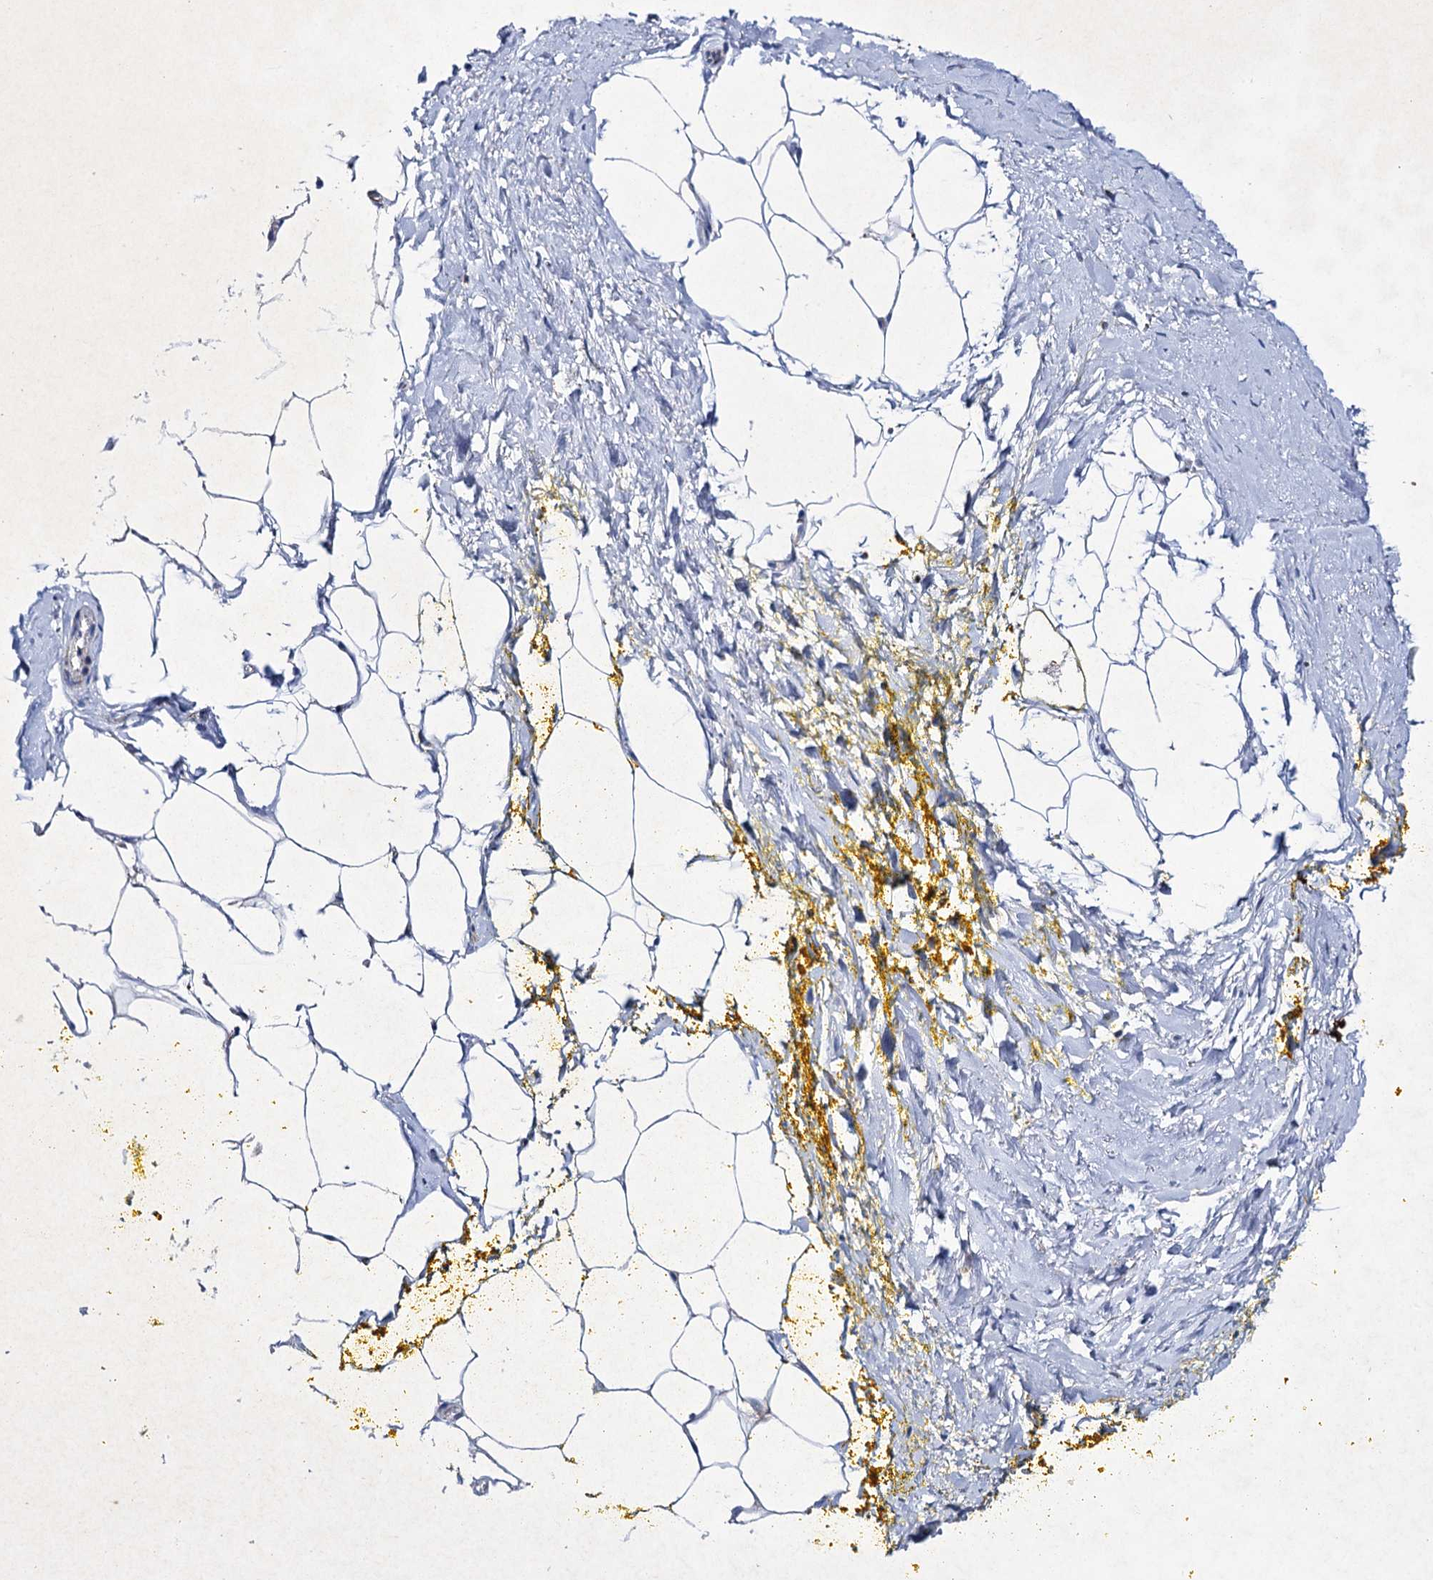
{"staining": {"intensity": "negative", "quantity": "none", "location": "none"}, "tissue": "adipose tissue", "cell_type": "Adipocytes", "image_type": "normal", "snomed": [{"axis": "morphology", "description": "Normal tissue, NOS"}, {"axis": "morphology", "description": "Adenocarcinoma, Low grade"}, {"axis": "topography", "description": "Prostate"}, {"axis": "topography", "description": "Peripheral nerve tissue"}], "caption": "Immunohistochemistry image of unremarkable adipose tissue stained for a protein (brown), which demonstrates no staining in adipocytes. (Stains: DAB (3,3'-diaminobenzidine) IHC with hematoxylin counter stain, Microscopy: brightfield microscopy at high magnification).", "gene": "UBASH3B", "patient": {"sex": "male", "age": 63}}